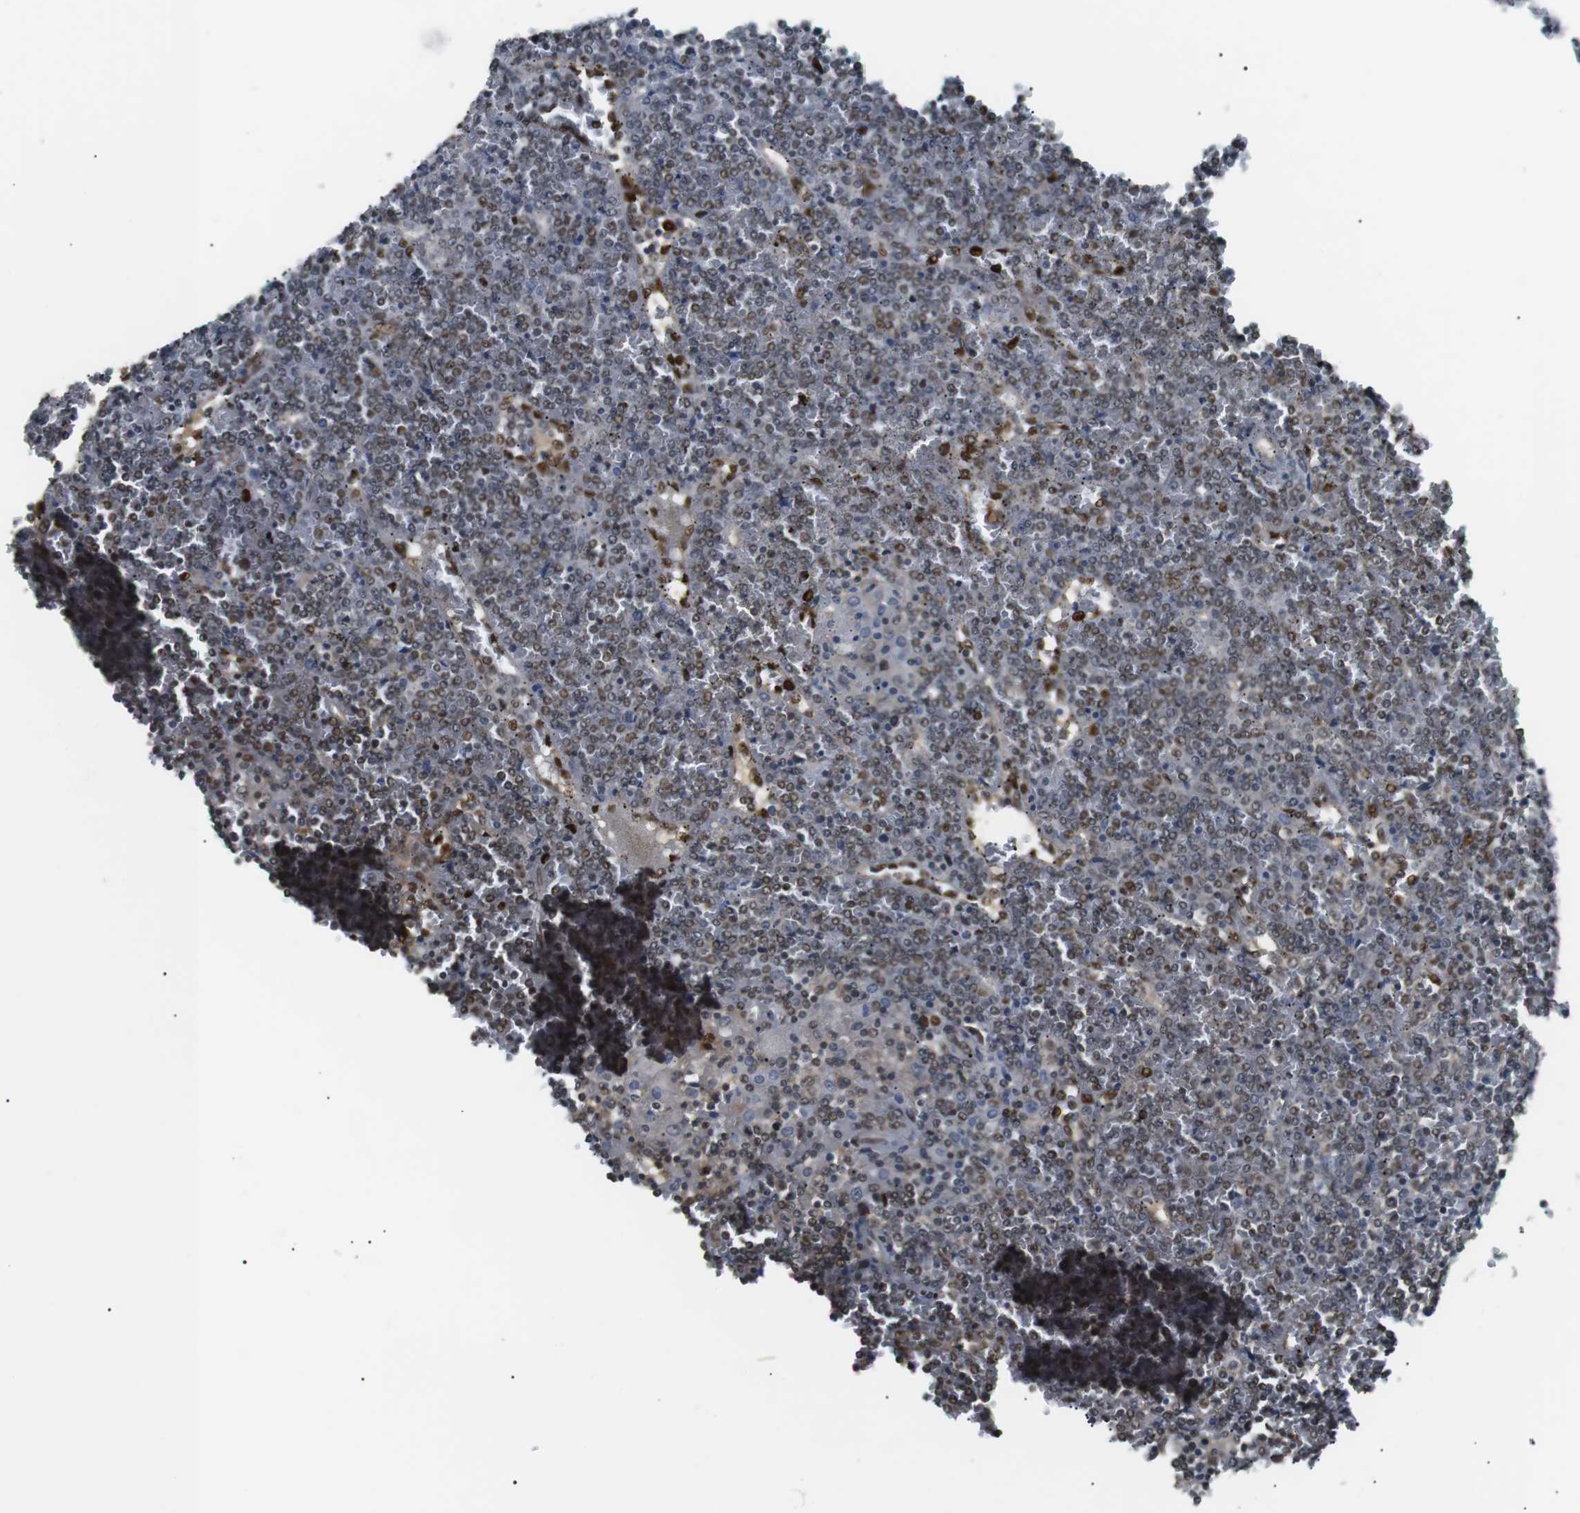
{"staining": {"intensity": "weak", "quantity": ">75%", "location": "nuclear"}, "tissue": "lymphoma", "cell_type": "Tumor cells", "image_type": "cancer", "snomed": [{"axis": "morphology", "description": "Malignant lymphoma, non-Hodgkin's type, Low grade"}, {"axis": "topography", "description": "Spleen"}], "caption": "Brown immunohistochemical staining in human lymphoma exhibits weak nuclear staining in approximately >75% of tumor cells.", "gene": "ORAI3", "patient": {"sex": "female", "age": 19}}